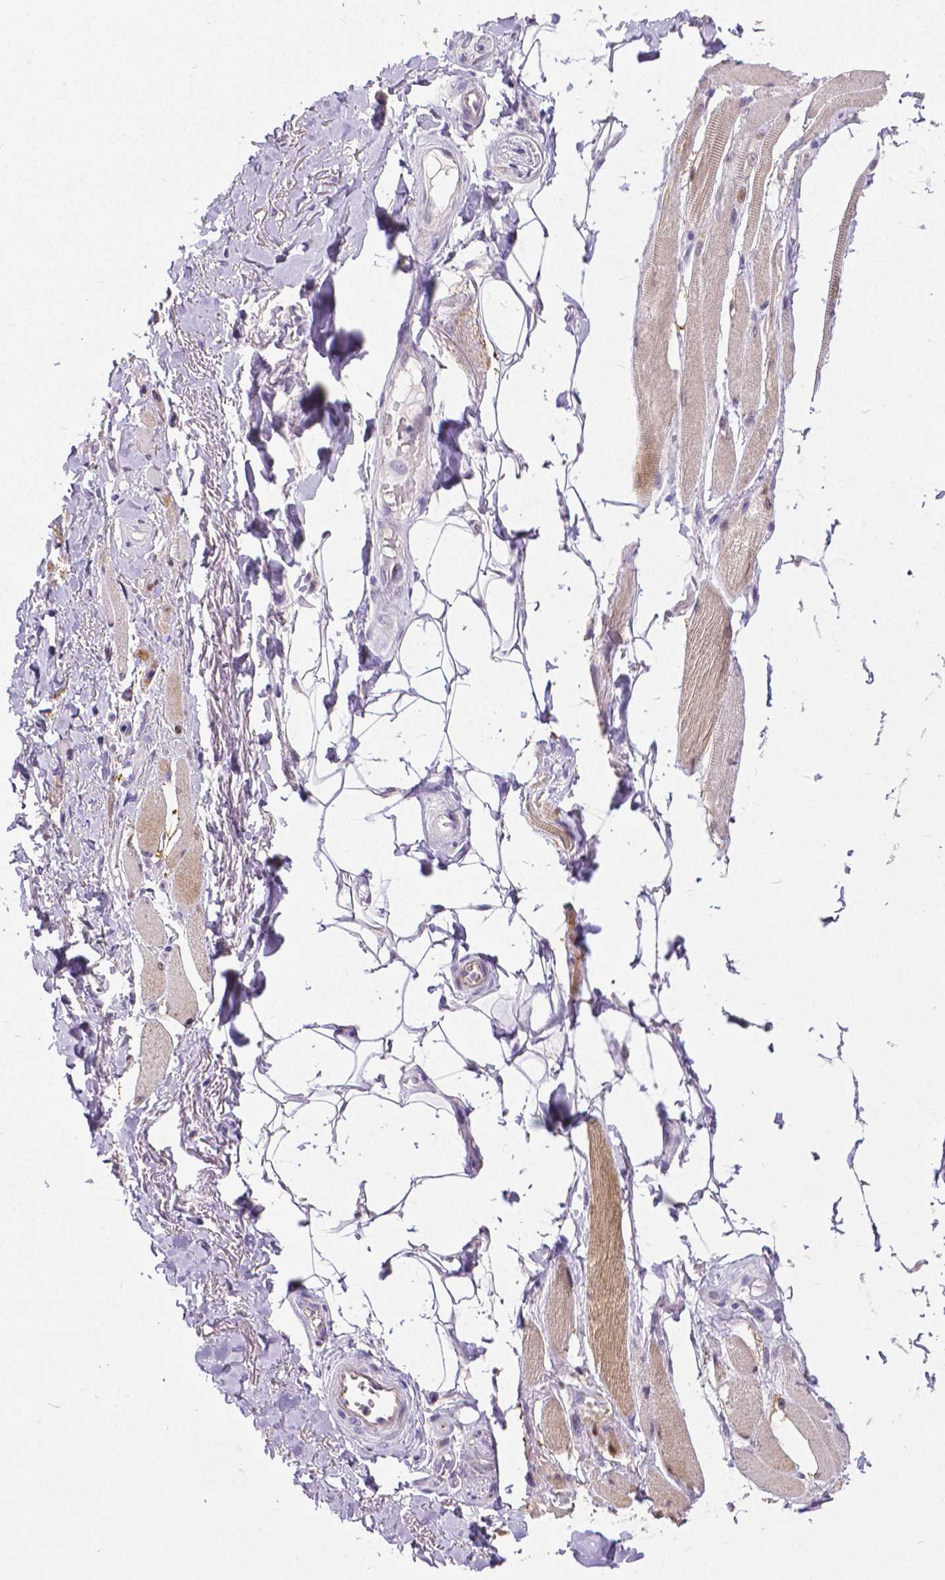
{"staining": {"intensity": "weak", "quantity": "<25%", "location": "cytoplasmic/membranous"}, "tissue": "skeletal muscle", "cell_type": "Myocytes", "image_type": "normal", "snomed": [{"axis": "morphology", "description": "Normal tissue, NOS"}, {"axis": "topography", "description": "Skeletal muscle"}, {"axis": "topography", "description": "Anal"}, {"axis": "topography", "description": "Peripheral nerve tissue"}], "caption": "Immunohistochemistry (IHC) of normal skeletal muscle exhibits no positivity in myocytes. (Stains: DAB immunohistochemistry (IHC) with hematoxylin counter stain, Microscopy: brightfield microscopy at high magnification).", "gene": "OCLN", "patient": {"sex": "male", "age": 53}}